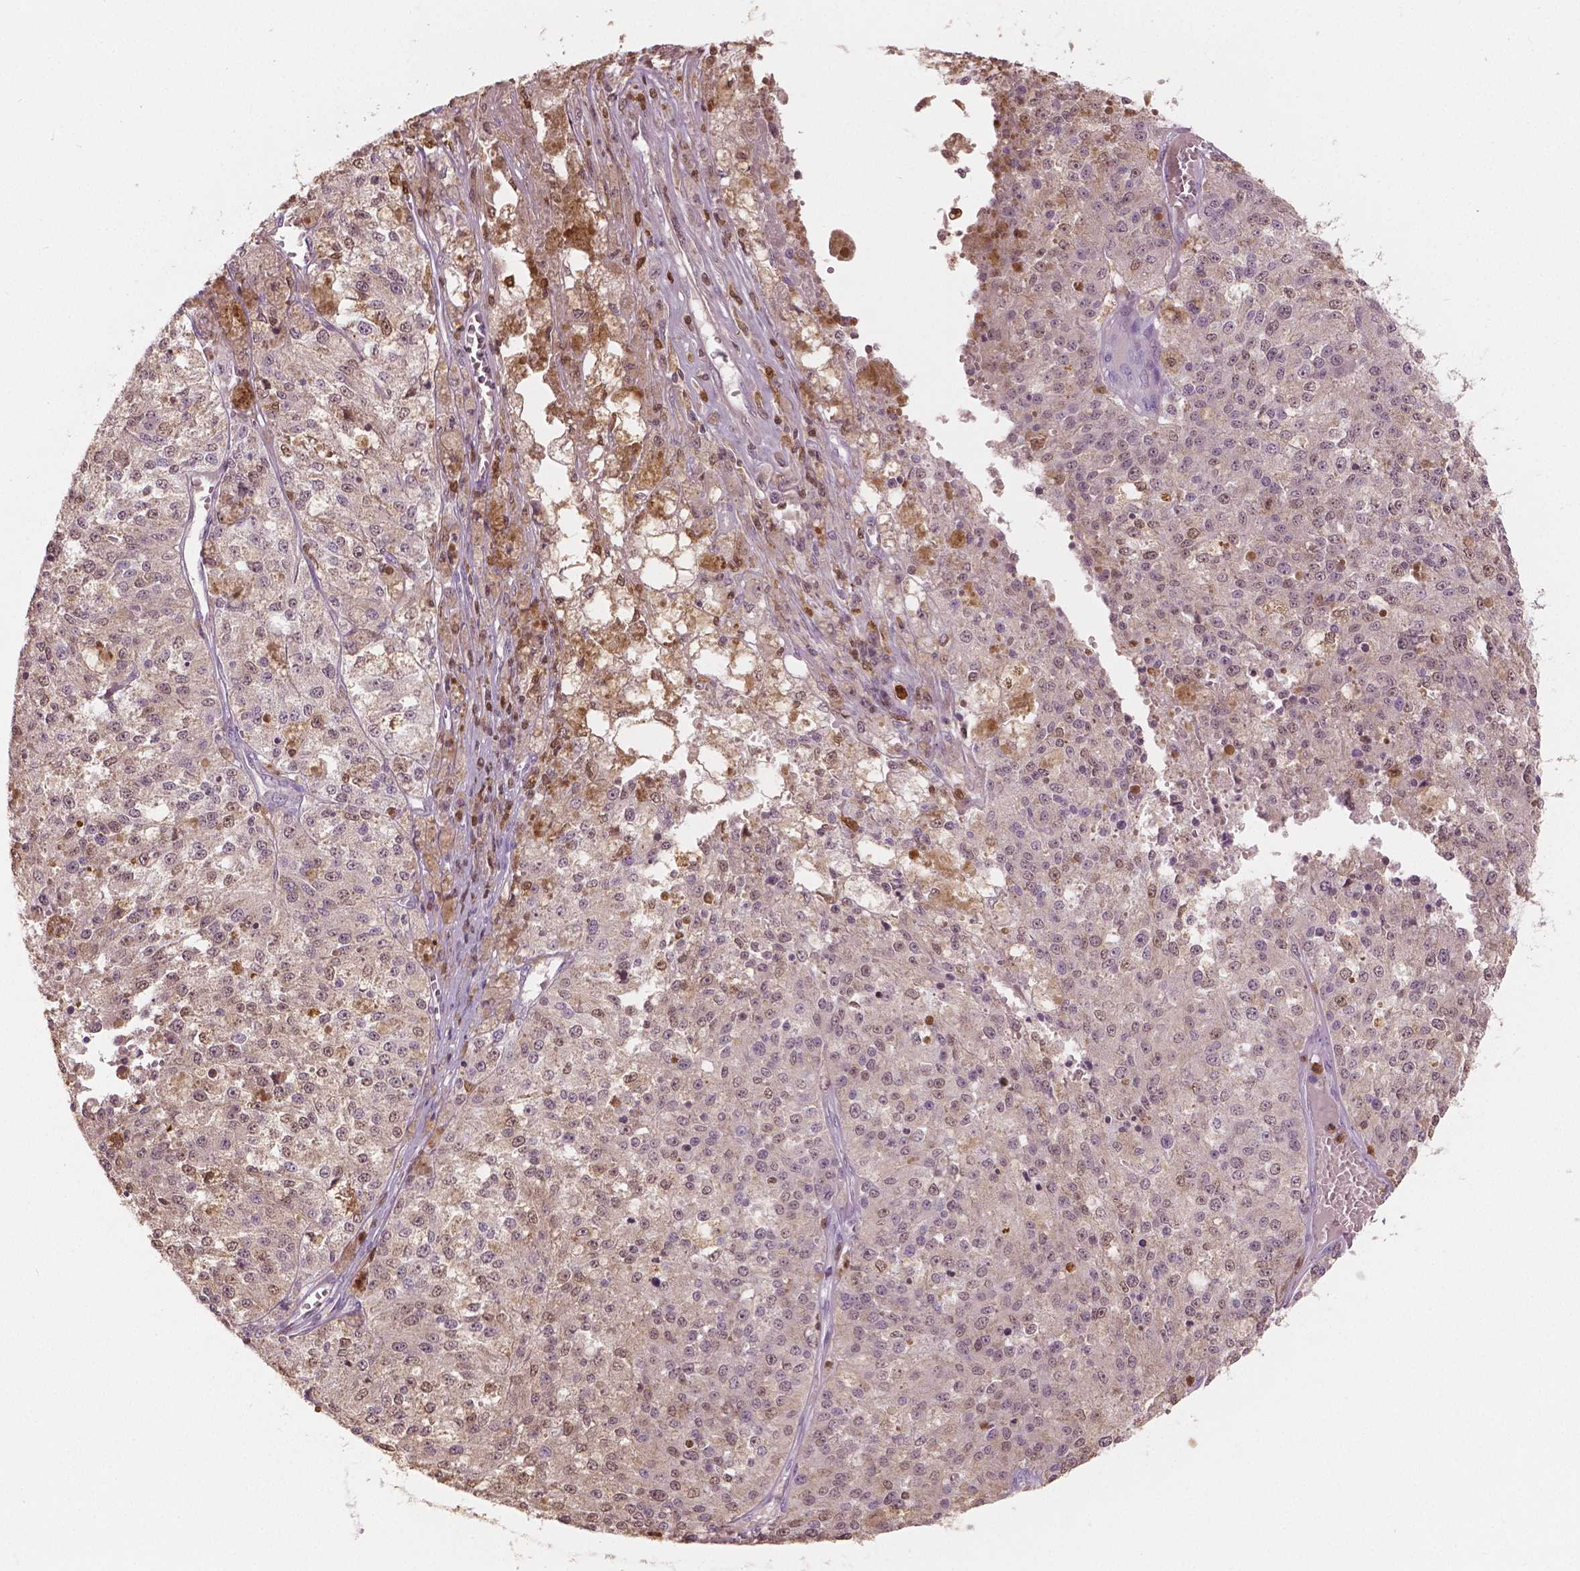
{"staining": {"intensity": "weak", "quantity": "25%-75%", "location": "nuclear"}, "tissue": "melanoma", "cell_type": "Tumor cells", "image_type": "cancer", "snomed": [{"axis": "morphology", "description": "Malignant melanoma, Metastatic site"}, {"axis": "topography", "description": "Lymph node"}], "caption": "Immunohistochemical staining of malignant melanoma (metastatic site) demonstrates low levels of weak nuclear protein expression in approximately 25%-75% of tumor cells.", "gene": "S100A4", "patient": {"sex": "female", "age": 64}}